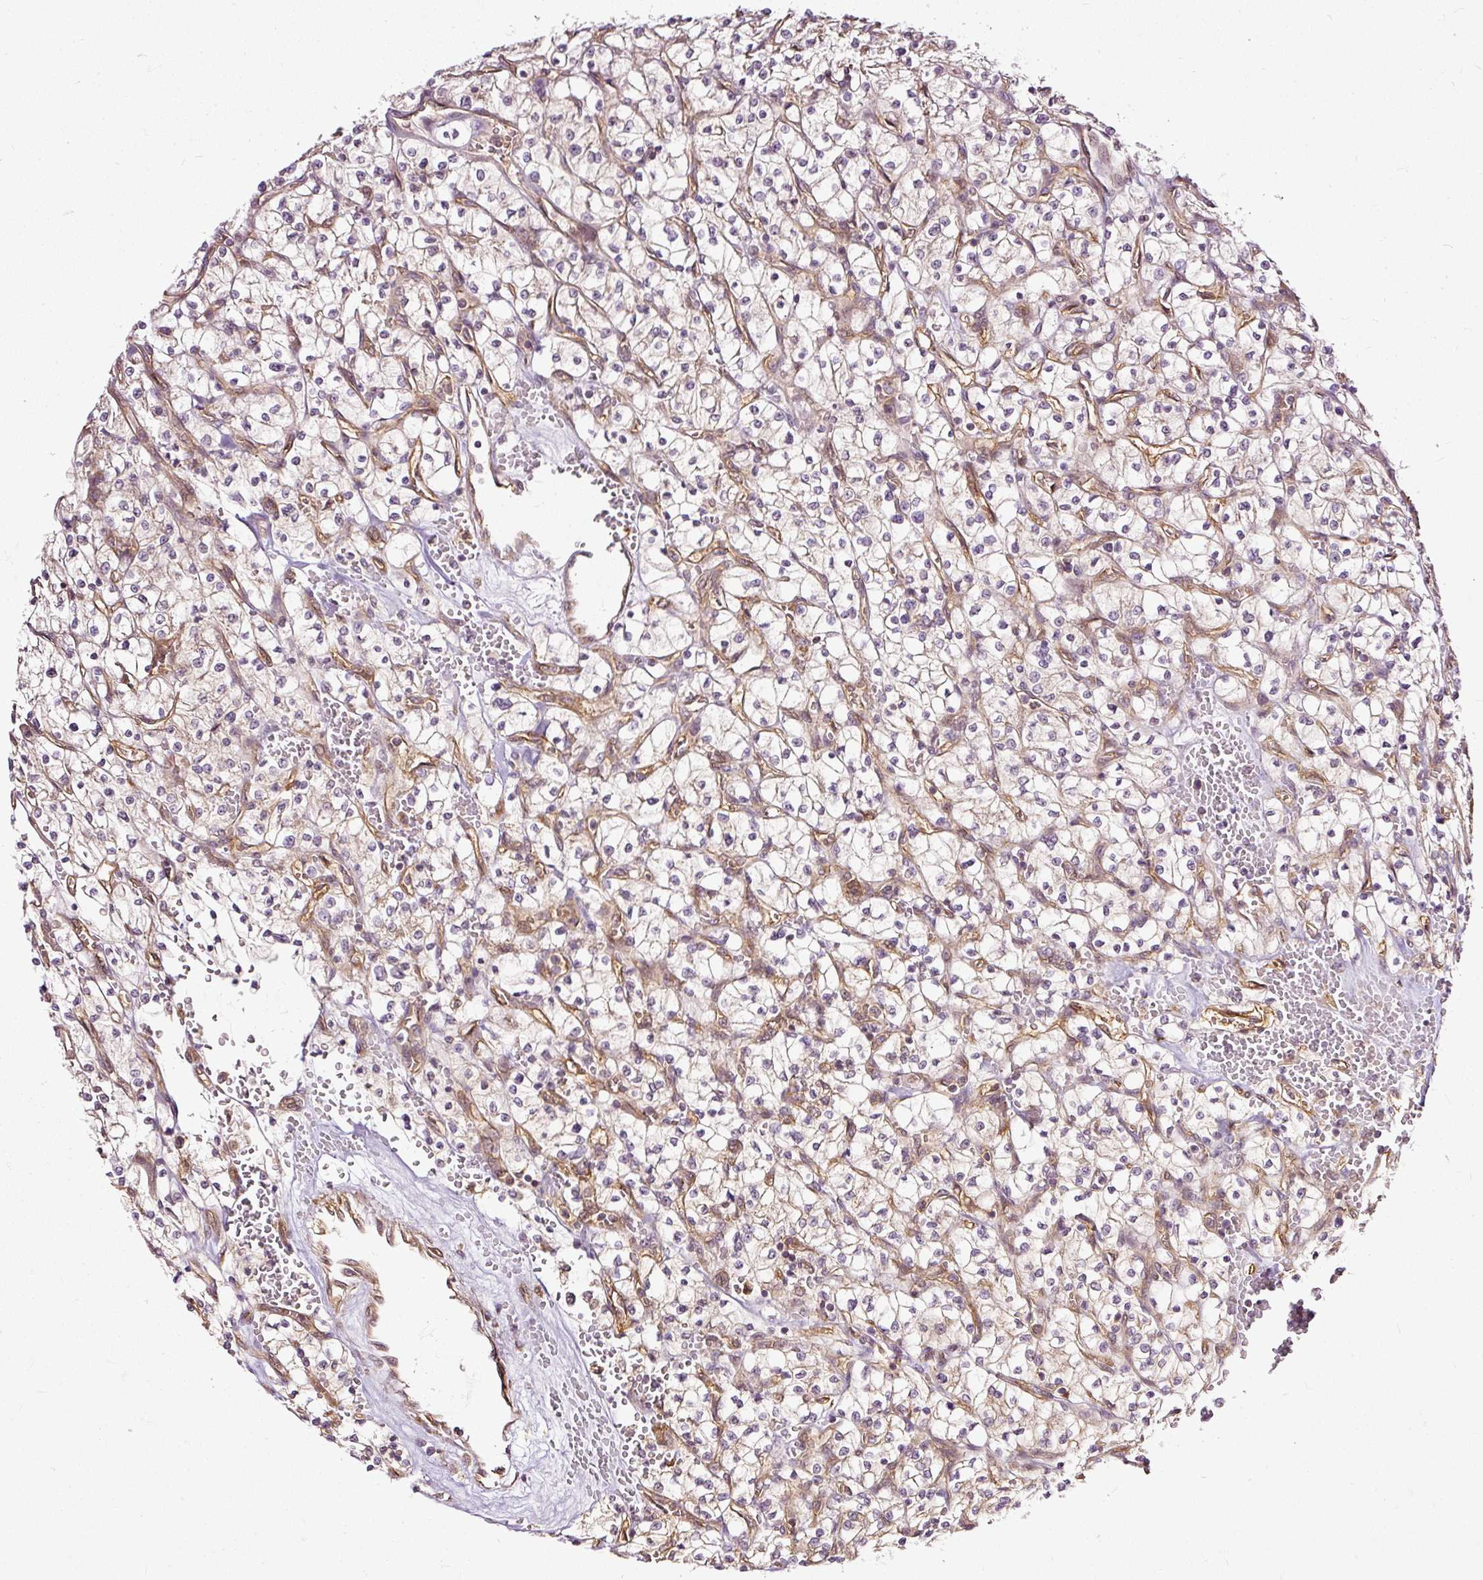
{"staining": {"intensity": "negative", "quantity": "none", "location": "none"}, "tissue": "renal cancer", "cell_type": "Tumor cells", "image_type": "cancer", "snomed": [{"axis": "morphology", "description": "Adenocarcinoma, NOS"}, {"axis": "topography", "description": "Kidney"}], "caption": "Immunohistochemical staining of renal cancer (adenocarcinoma) shows no significant expression in tumor cells.", "gene": "MIF4GD", "patient": {"sex": "female", "age": 64}}